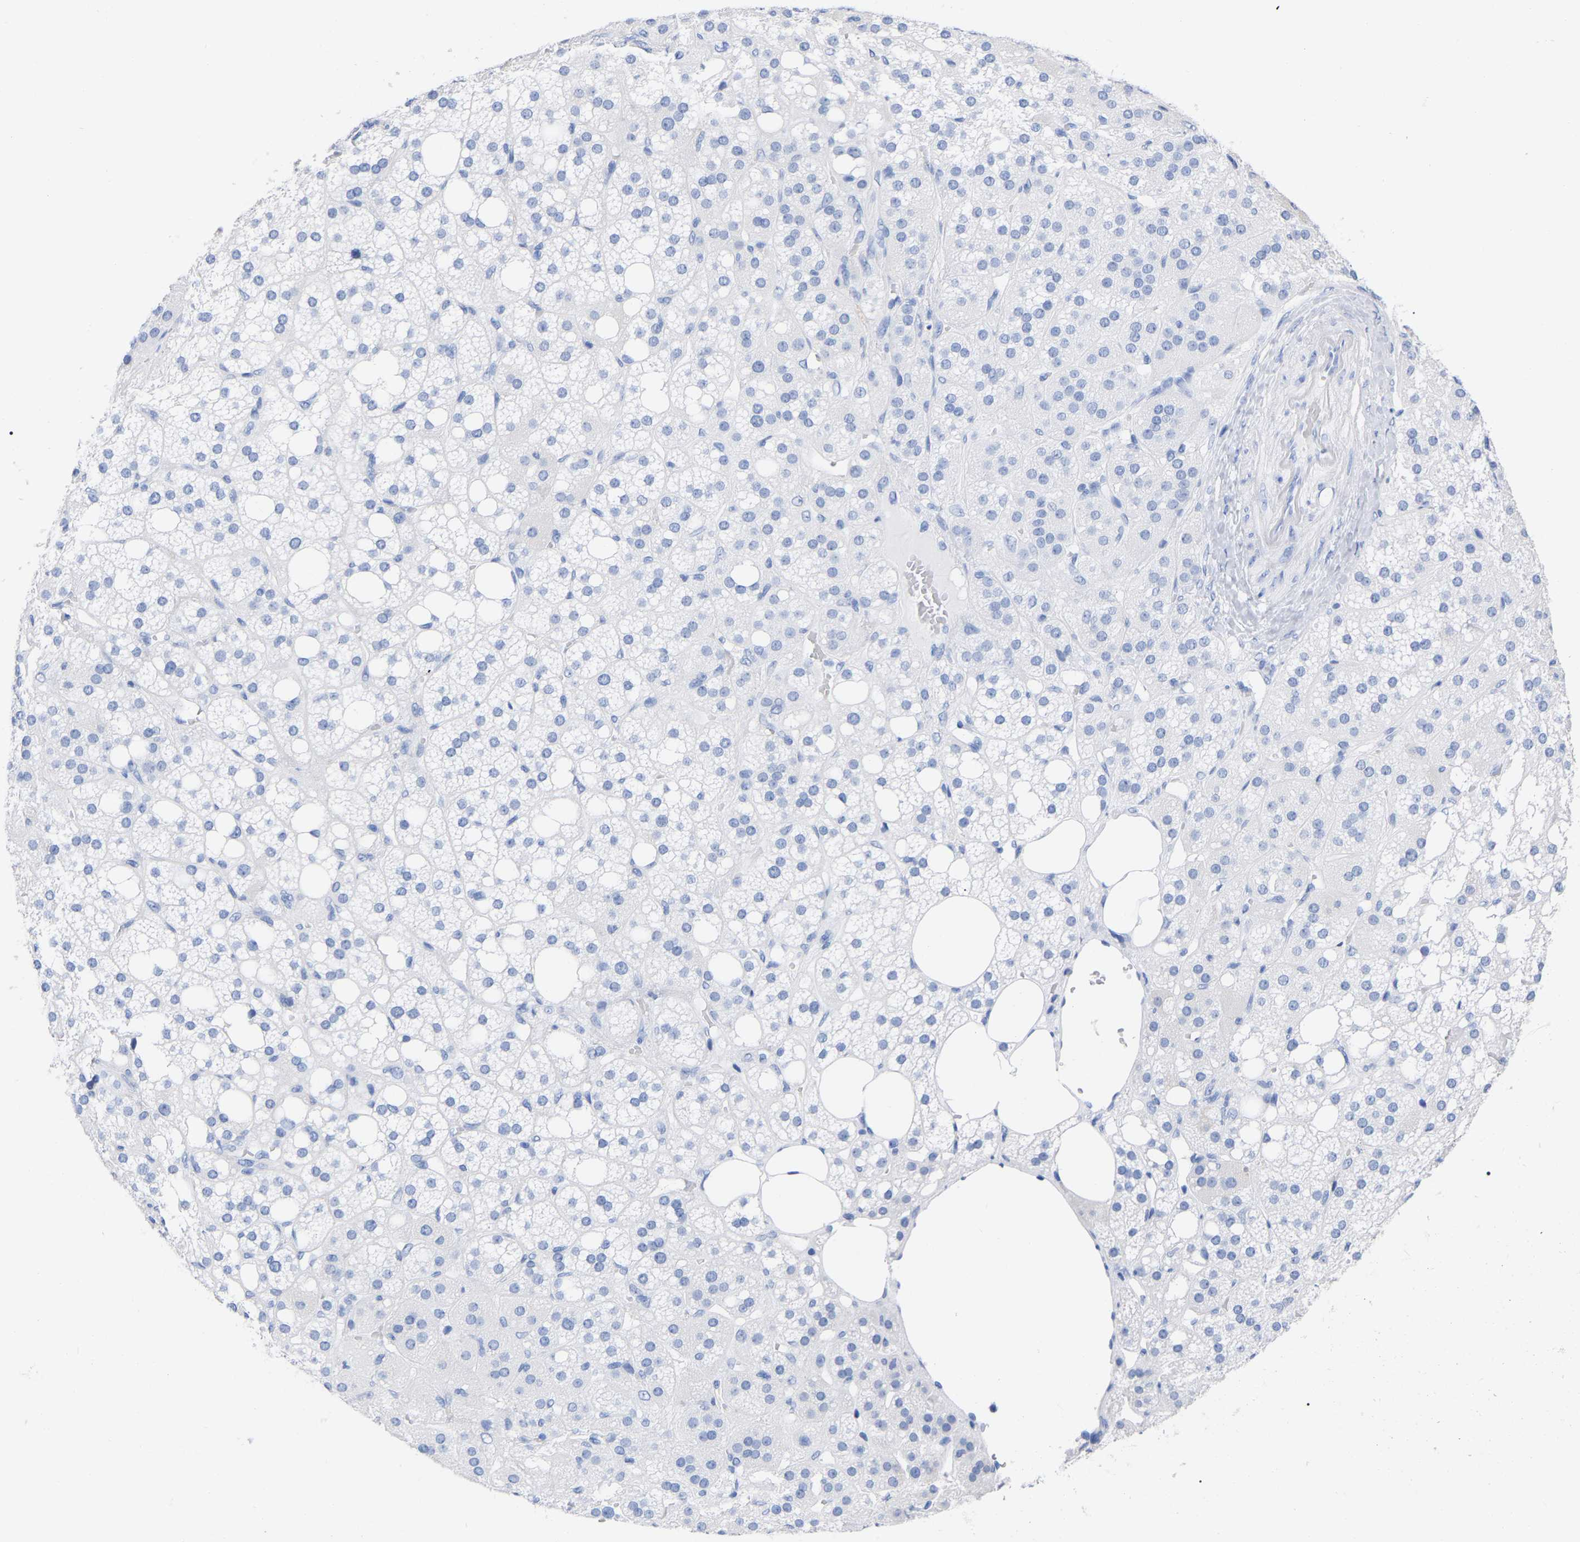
{"staining": {"intensity": "negative", "quantity": "none", "location": "none"}, "tissue": "adrenal gland", "cell_type": "Glandular cells", "image_type": "normal", "snomed": [{"axis": "morphology", "description": "Normal tissue, NOS"}, {"axis": "topography", "description": "Adrenal gland"}], "caption": "Glandular cells are negative for protein expression in benign human adrenal gland. (IHC, brightfield microscopy, high magnification).", "gene": "HAPLN1", "patient": {"sex": "female", "age": 59}}